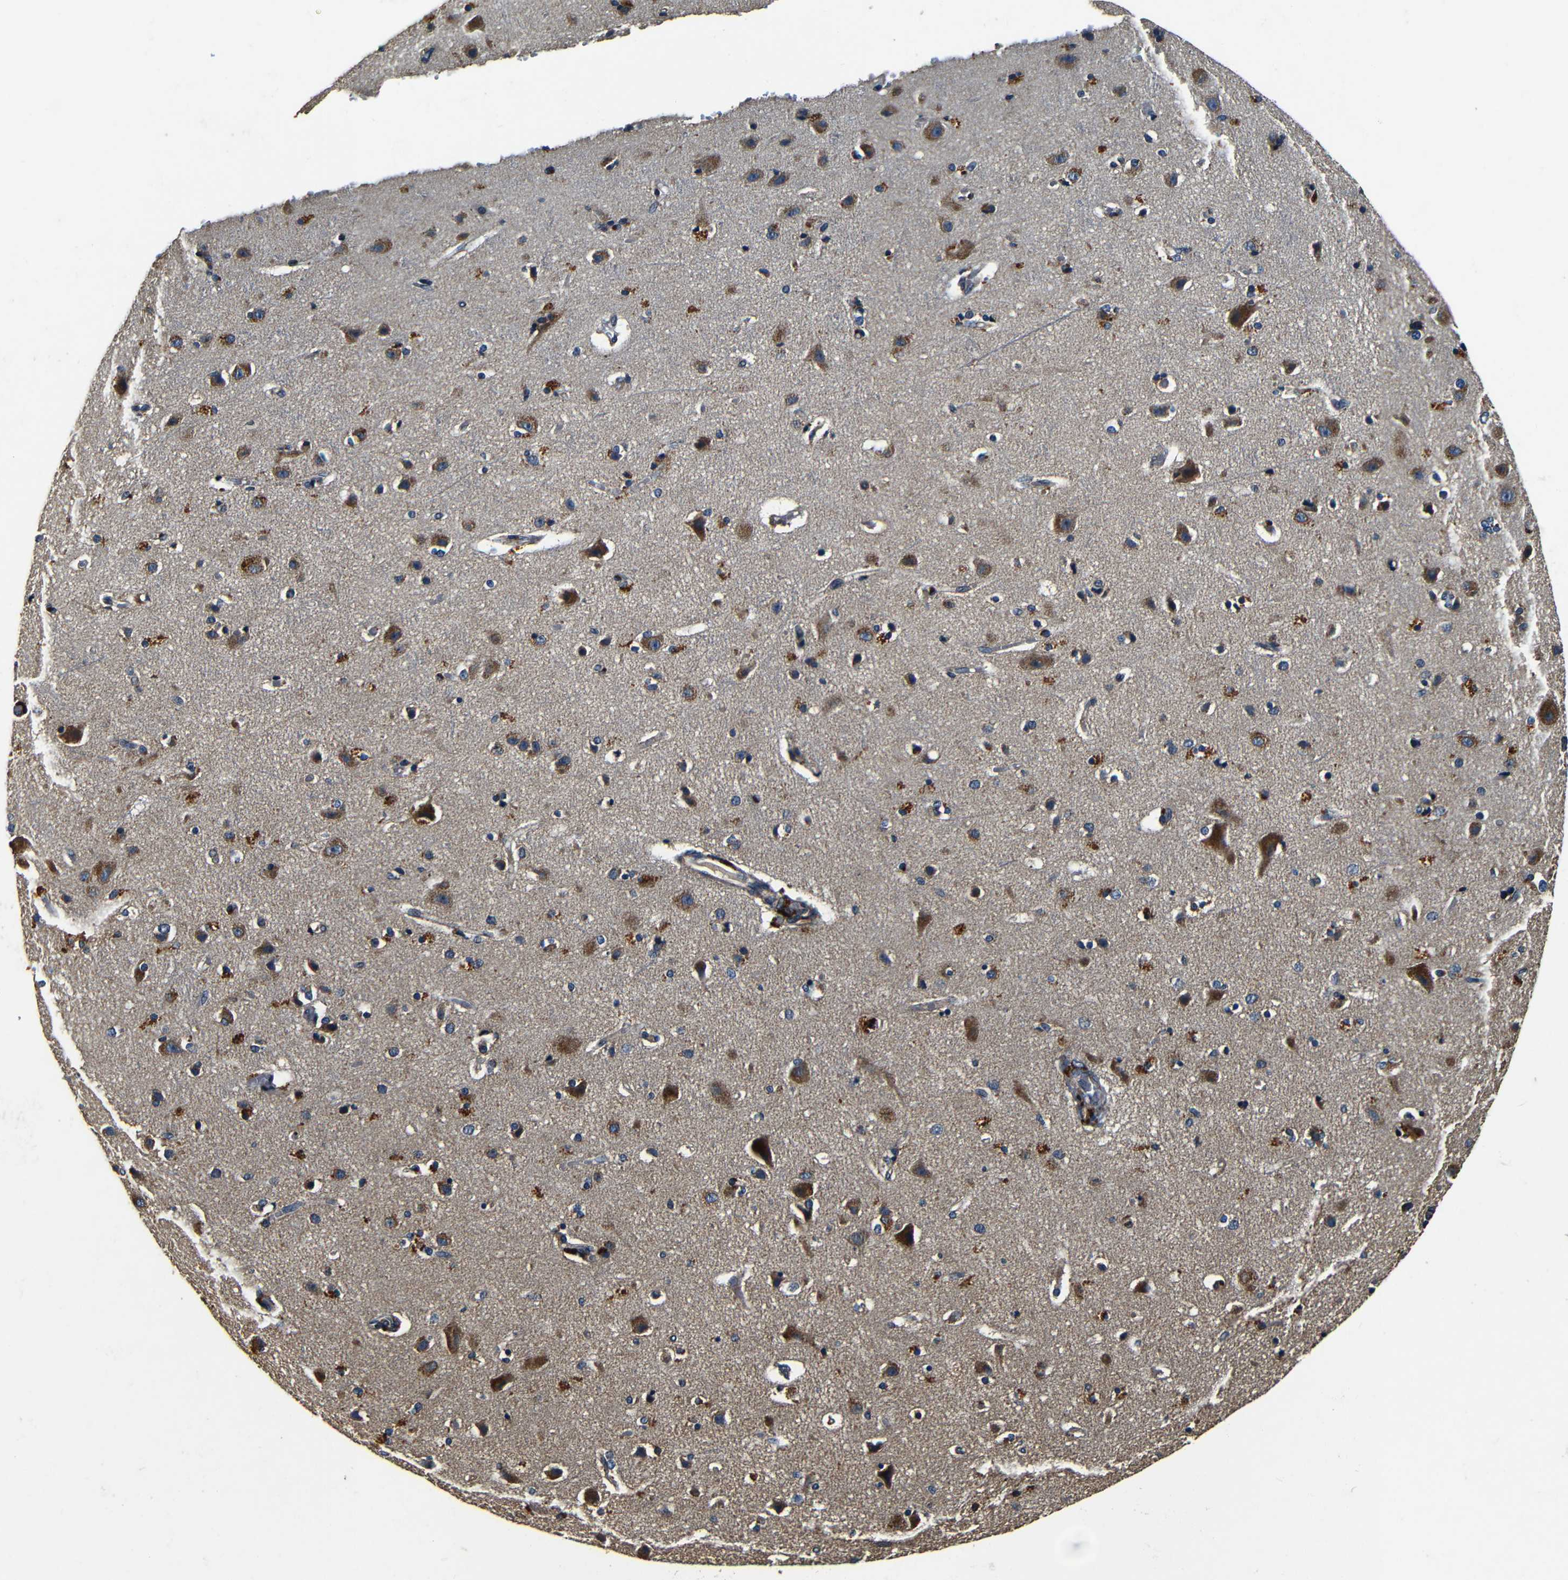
{"staining": {"intensity": "weak", "quantity": ">75%", "location": "cytoplasmic/membranous"}, "tissue": "cerebral cortex", "cell_type": "Endothelial cells", "image_type": "normal", "snomed": [{"axis": "morphology", "description": "Normal tissue, NOS"}, {"axis": "topography", "description": "Cerebral cortex"}], "caption": "Protein positivity by immunohistochemistry (IHC) reveals weak cytoplasmic/membranous positivity in approximately >75% of endothelial cells in benign cerebral cortex. The staining was performed using DAB to visualize the protein expression in brown, while the nuclei were stained in blue with hematoxylin (Magnification: 20x).", "gene": "MTX1", "patient": {"sex": "female", "age": 54}}